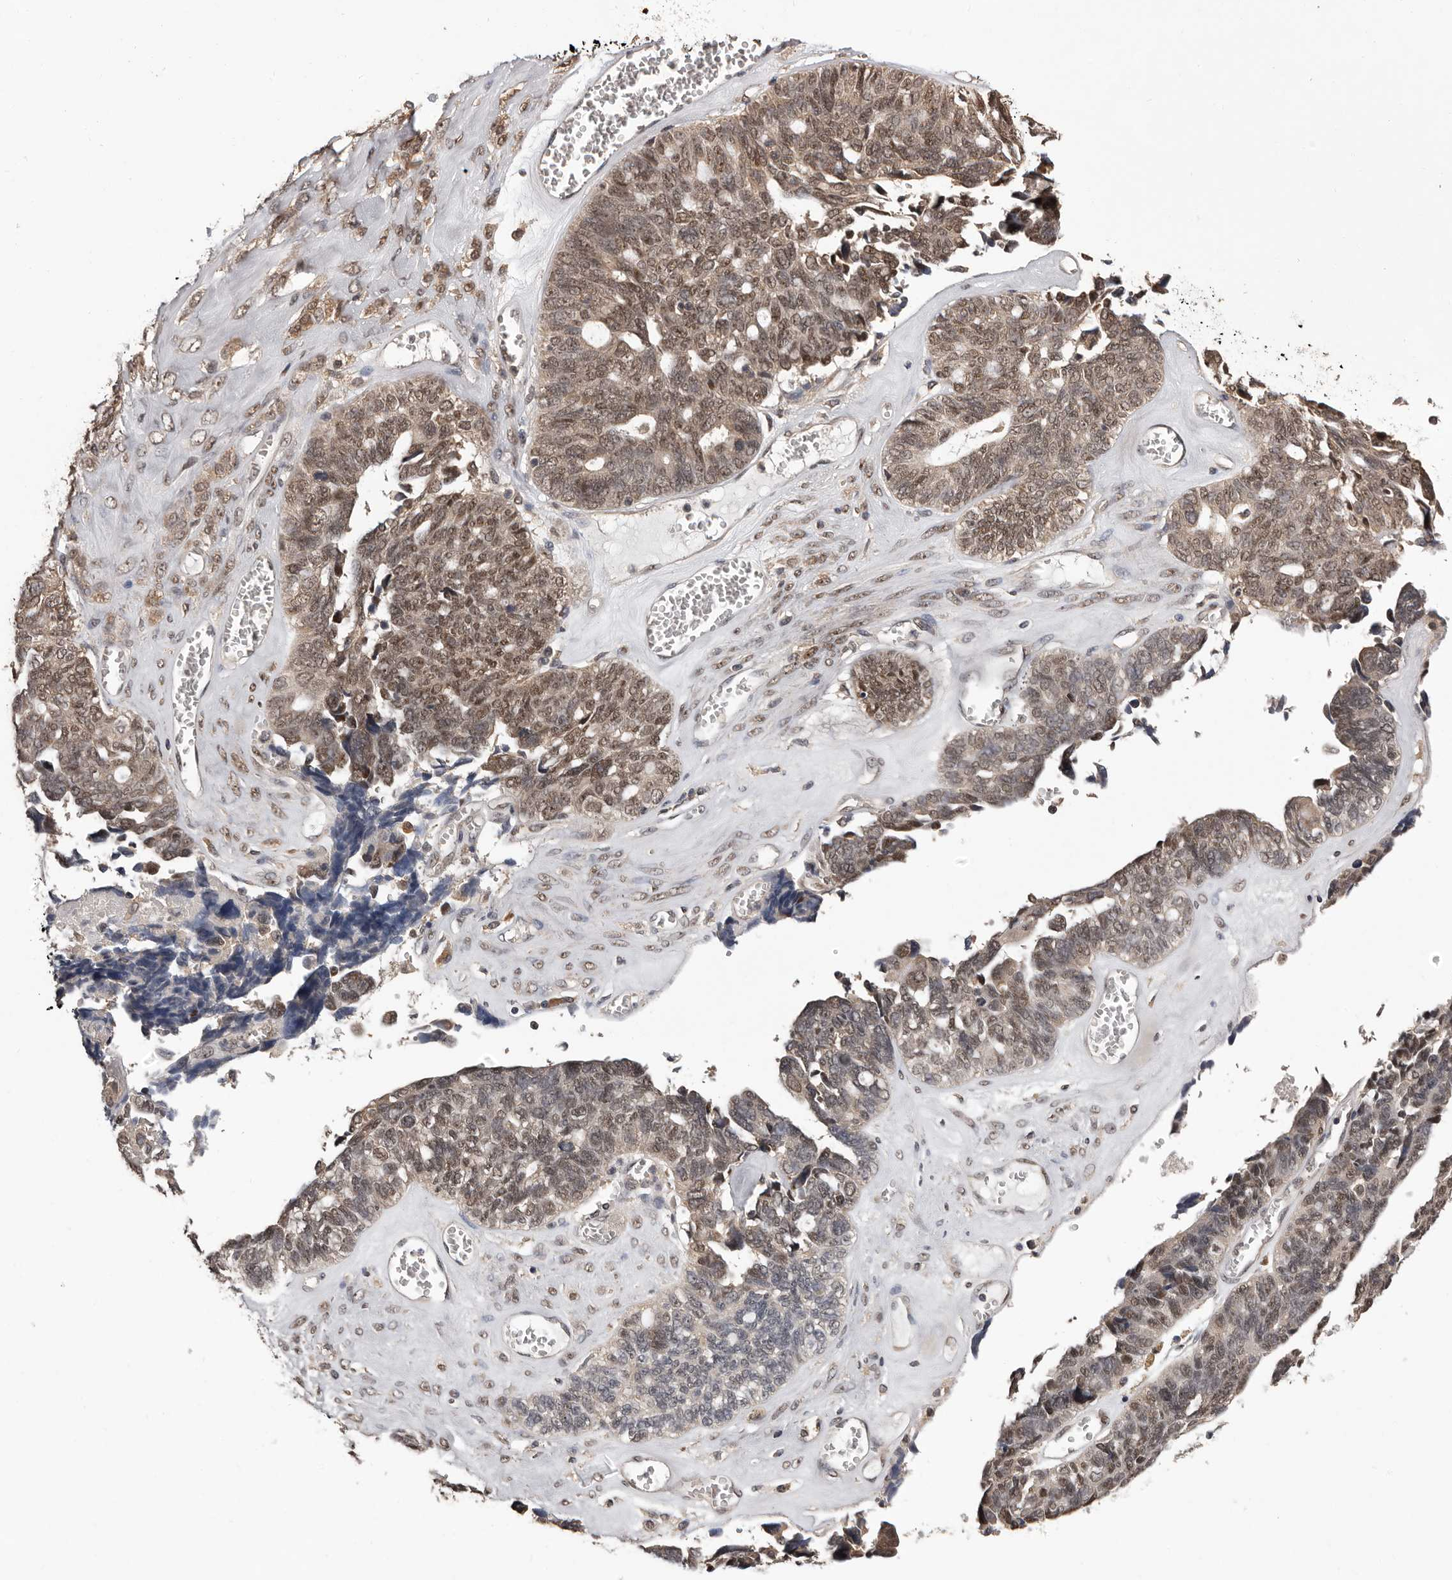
{"staining": {"intensity": "weak", "quantity": ">75%", "location": "cytoplasmic/membranous,nuclear"}, "tissue": "ovarian cancer", "cell_type": "Tumor cells", "image_type": "cancer", "snomed": [{"axis": "morphology", "description": "Cystadenocarcinoma, serous, NOS"}, {"axis": "topography", "description": "Ovary"}], "caption": "Immunohistochemical staining of human serous cystadenocarcinoma (ovarian) reveals low levels of weak cytoplasmic/membranous and nuclear positivity in about >75% of tumor cells. (DAB (3,3'-diaminobenzidine) = brown stain, brightfield microscopy at high magnification).", "gene": "VPS37A", "patient": {"sex": "female", "age": 79}}